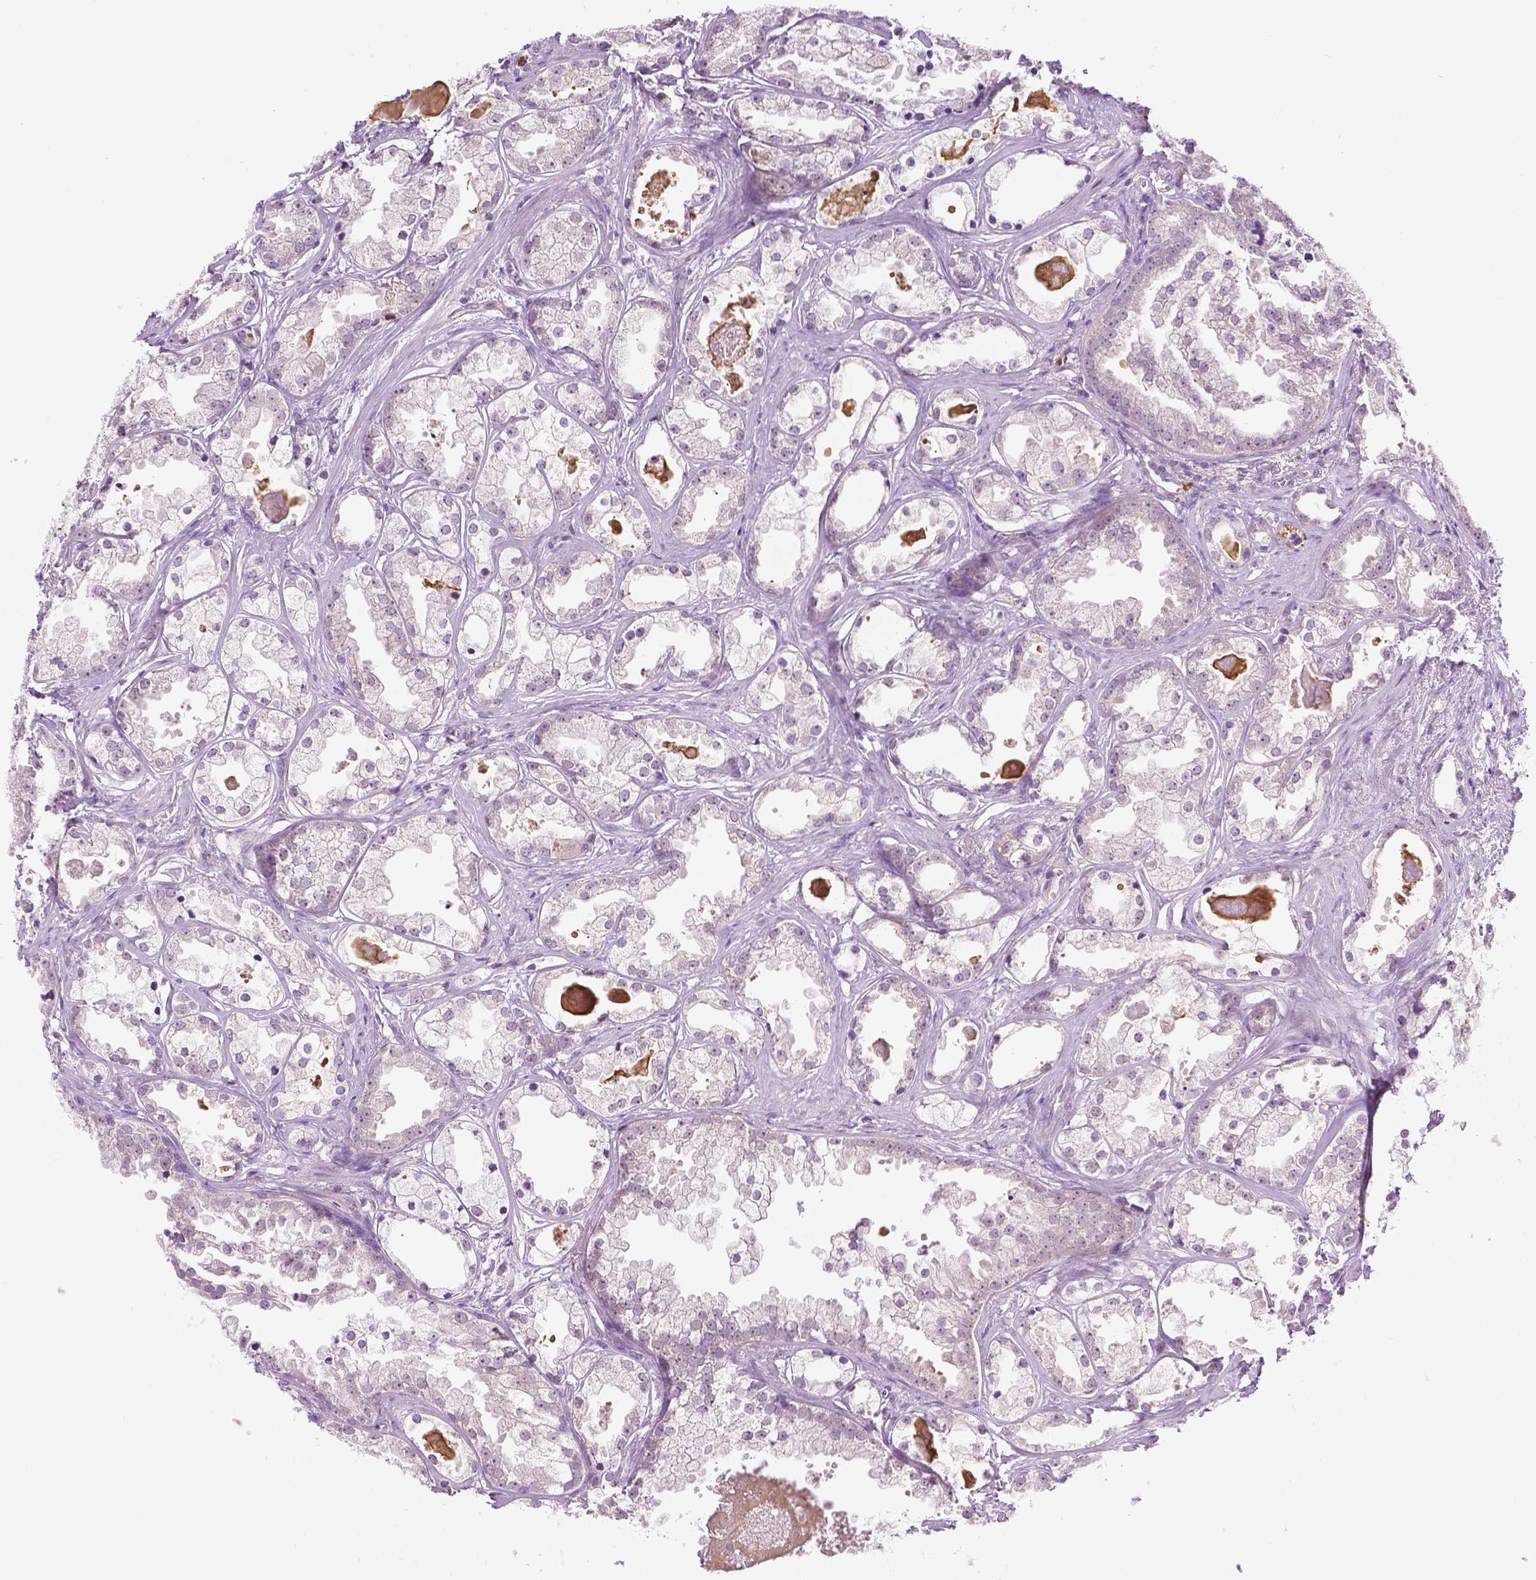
{"staining": {"intensity": "negative", "quantity": "none", "location": "none"}, "tissue": "prostate cancer", "cell_type": "Tumor cells", "image_type": "cancer", "snomed": [{"axis": "morphology", "description": "Adenocarcinoma, Low grade"}, {"axis": "topography", "description": "Prostate"}], "caption": "Tumor cells show no significant protein expression in adenocarcinoma (low-grade) (prostate).", "gene": "DENND4A", "patient": {"sex": "male", "age": 65}}